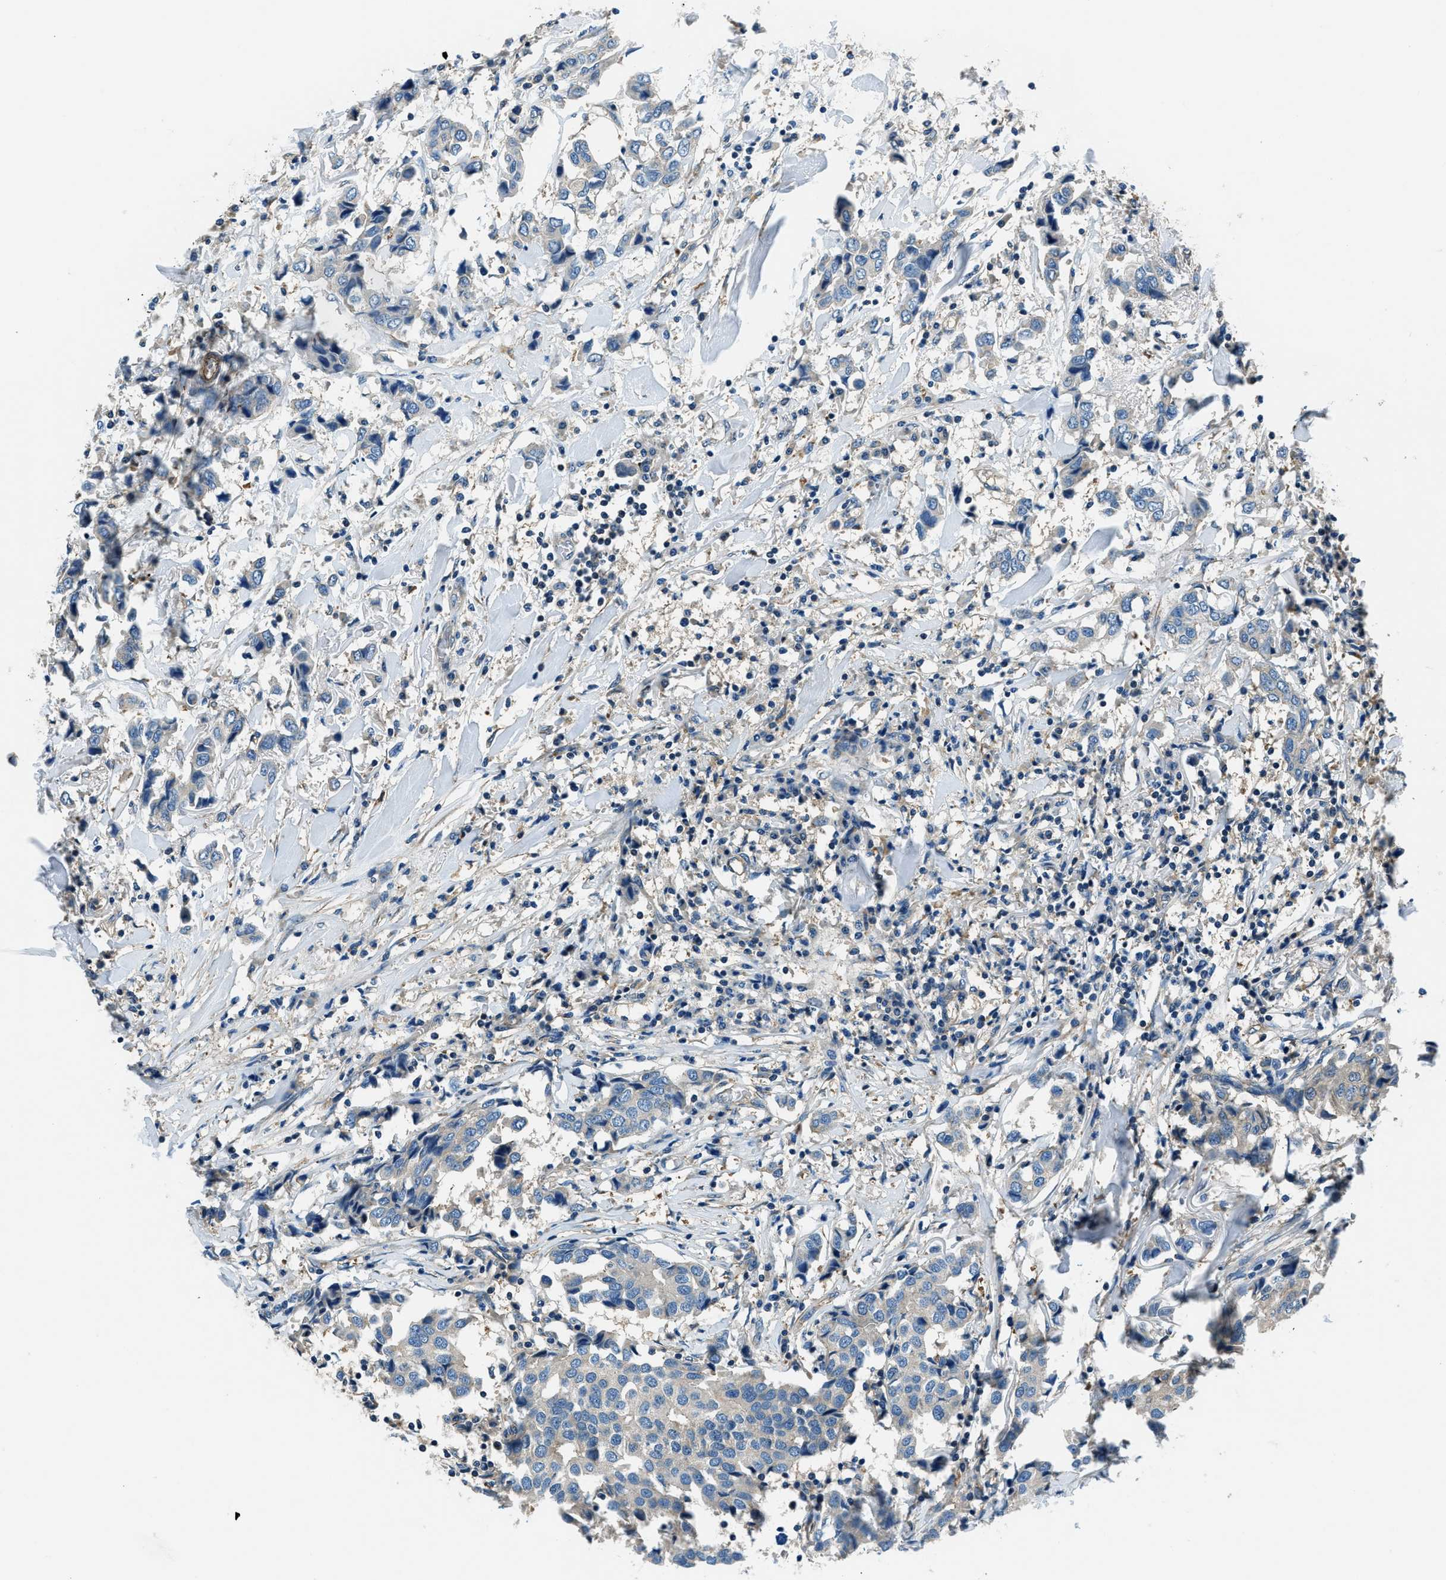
{"staining": {"intensity": "negative", "quantity": "none", "location": "none"}, "tissue": "breast cancer", "cell_type": "Tumor cells", "image_type": "cancer", "snomed": [{"axis": "morphology", "description": "Duct carcinoma"}, {"axis": "topography", "description": "Breast"}], "caption": "Immunohistochemical staining of breast intraductal carcinoma displays no significant positivity in tumor cells.", "gene": "SLC19A2", "patient": {"sex": "female", "age": 80}}